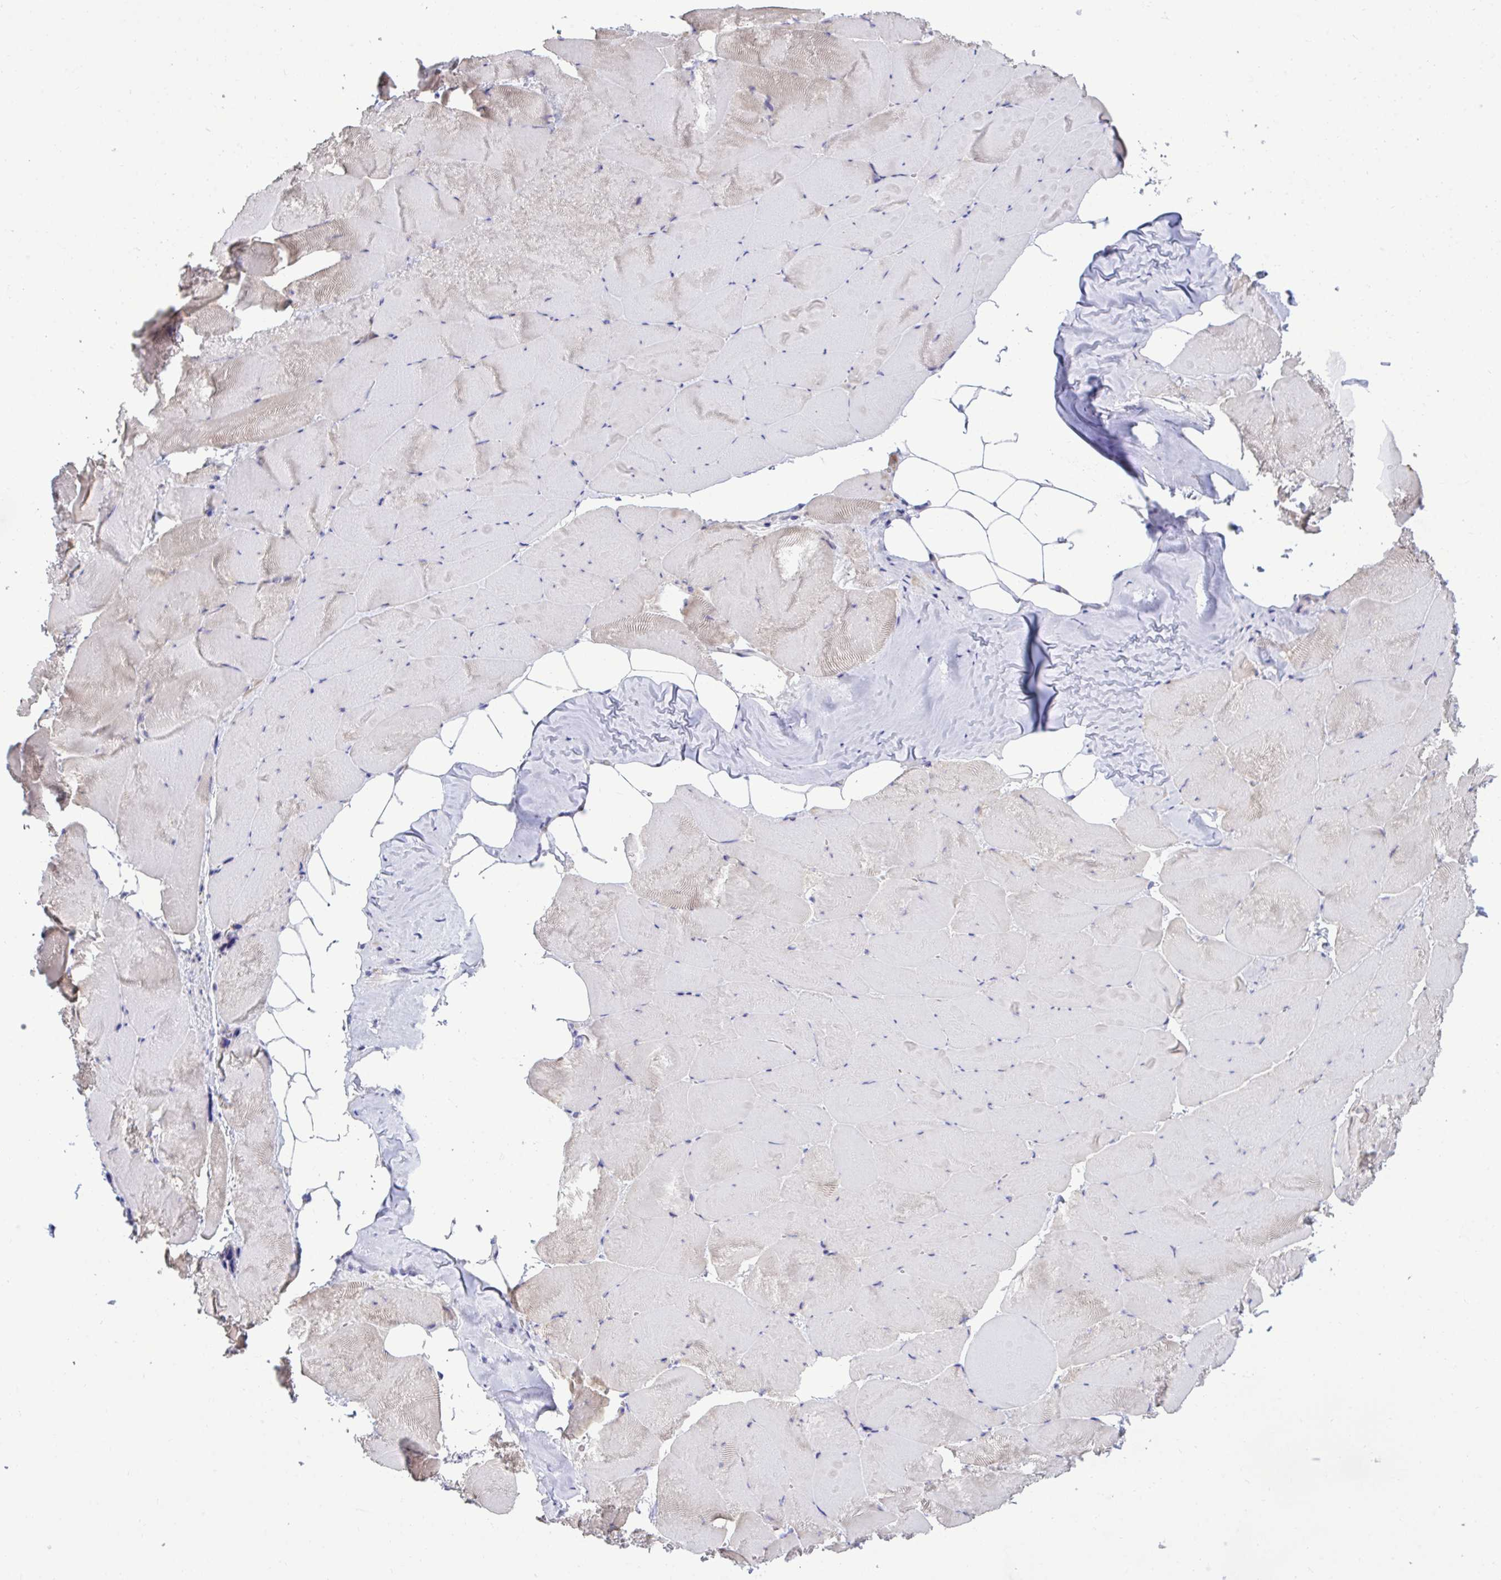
{"staining": {"intensity": "negative", "quantity": "none", "location": "none"}, "tissue": "skeletal muscle", "cell_type": "Myocytes", "image_type": "normal", "snomed": [{"axis": "morphology", "description": "Normal tissue, NOS"}, {"axis": "topography", "description": "Skeletal muscle"}], "caption": "The photomicrograph demonstrates no significant staining in myocytes of skeletal muscle.", "gene": "RPS15", "patient": {"sex": "female", "age": 64}}